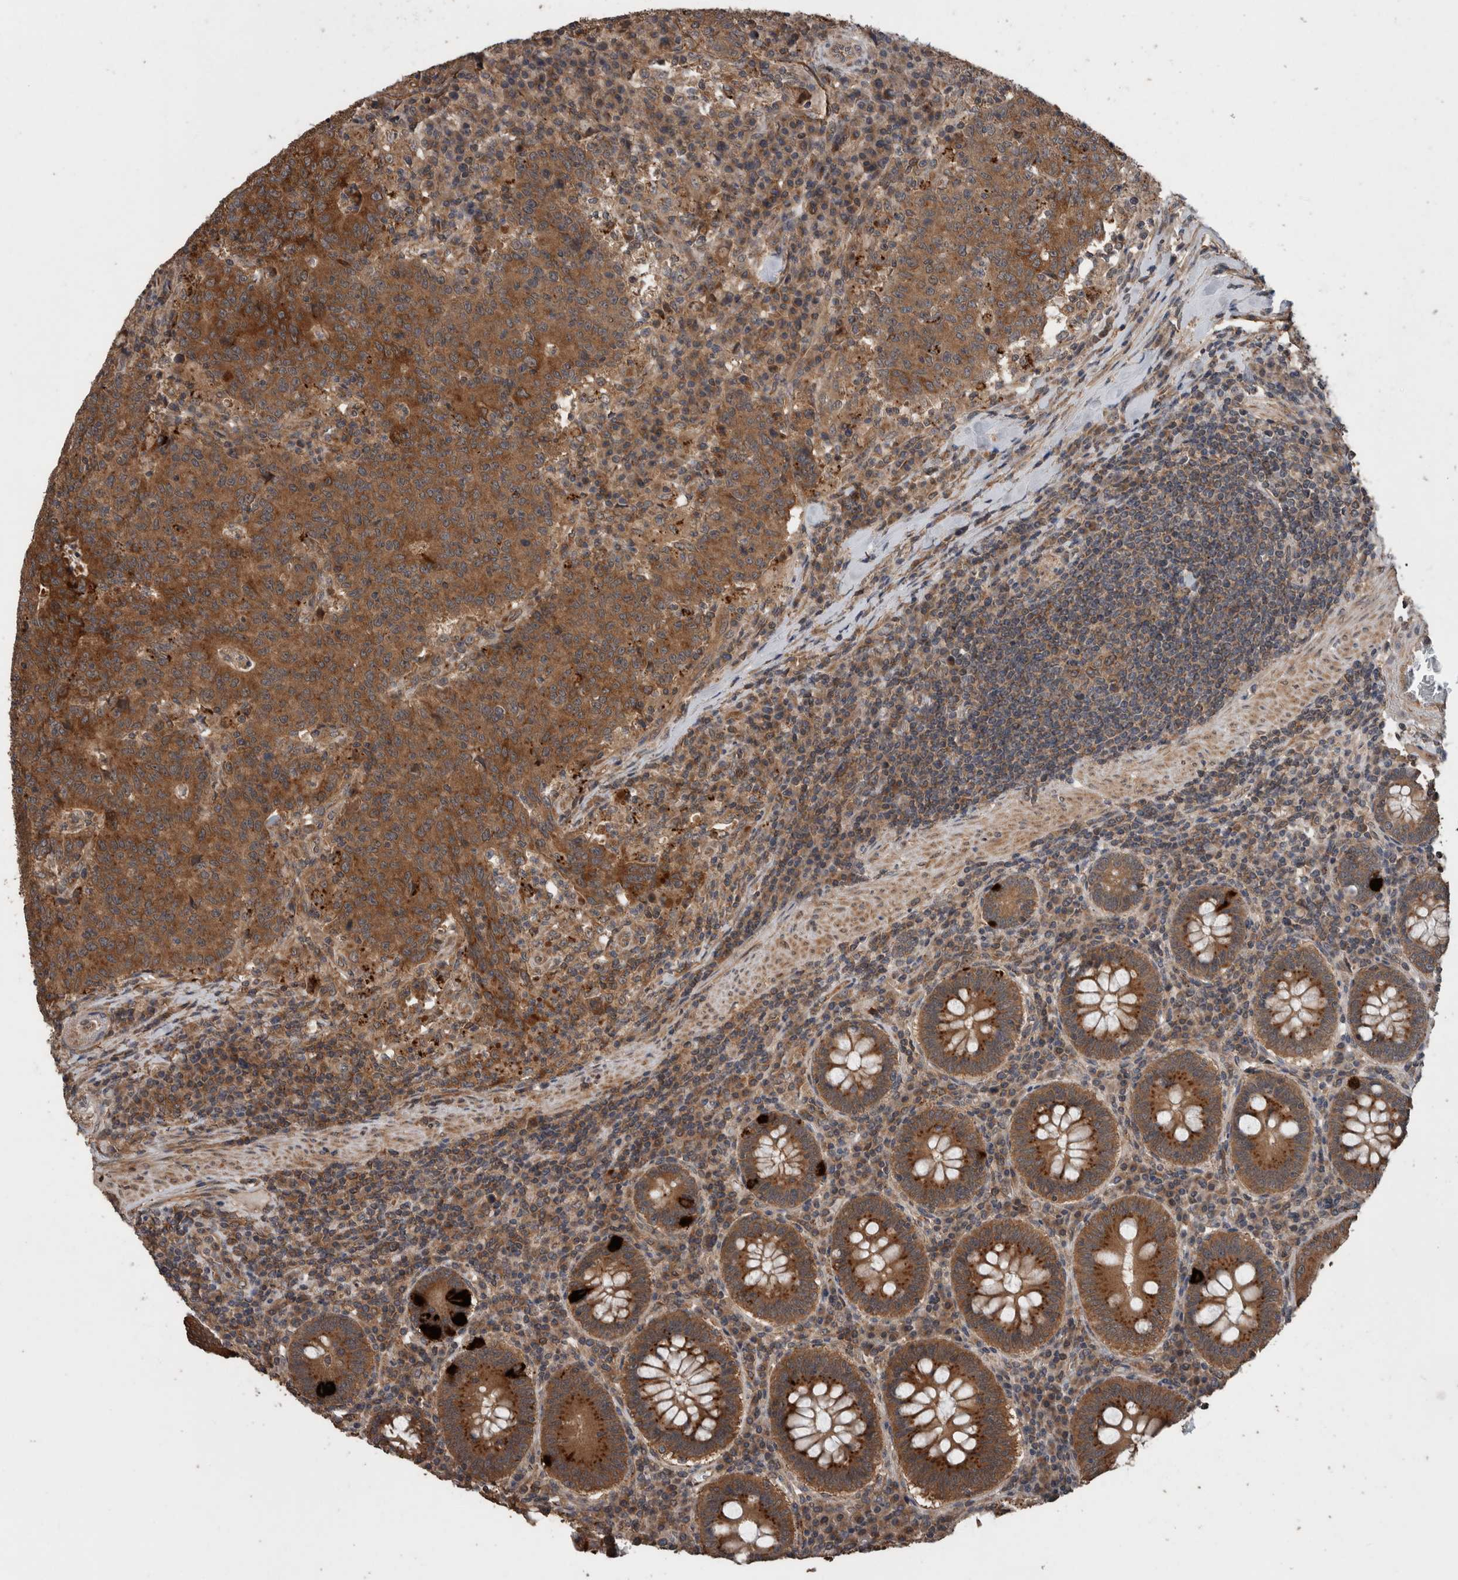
{"staining": {"intensity": "moderate", "quantity": ">75%", "location": "cytoplasmic/membranous"}, "tissue": "colorectal cancer", "cell_type": "Tumor cells", "image_type": "cancer", "snomed": [{"axis": "morphology", "description": "Adenocarcinoma, NOS"}, {"axis": "topography", "description": "Colon"}], "caption": "Moderate cytoplasmic/membranous staining is identified in approximately >75% of tumor cells in adenocarcinoma (colorectal).", "gene": "RIOK3", "patient": {"sex": "female", "age": 75}}